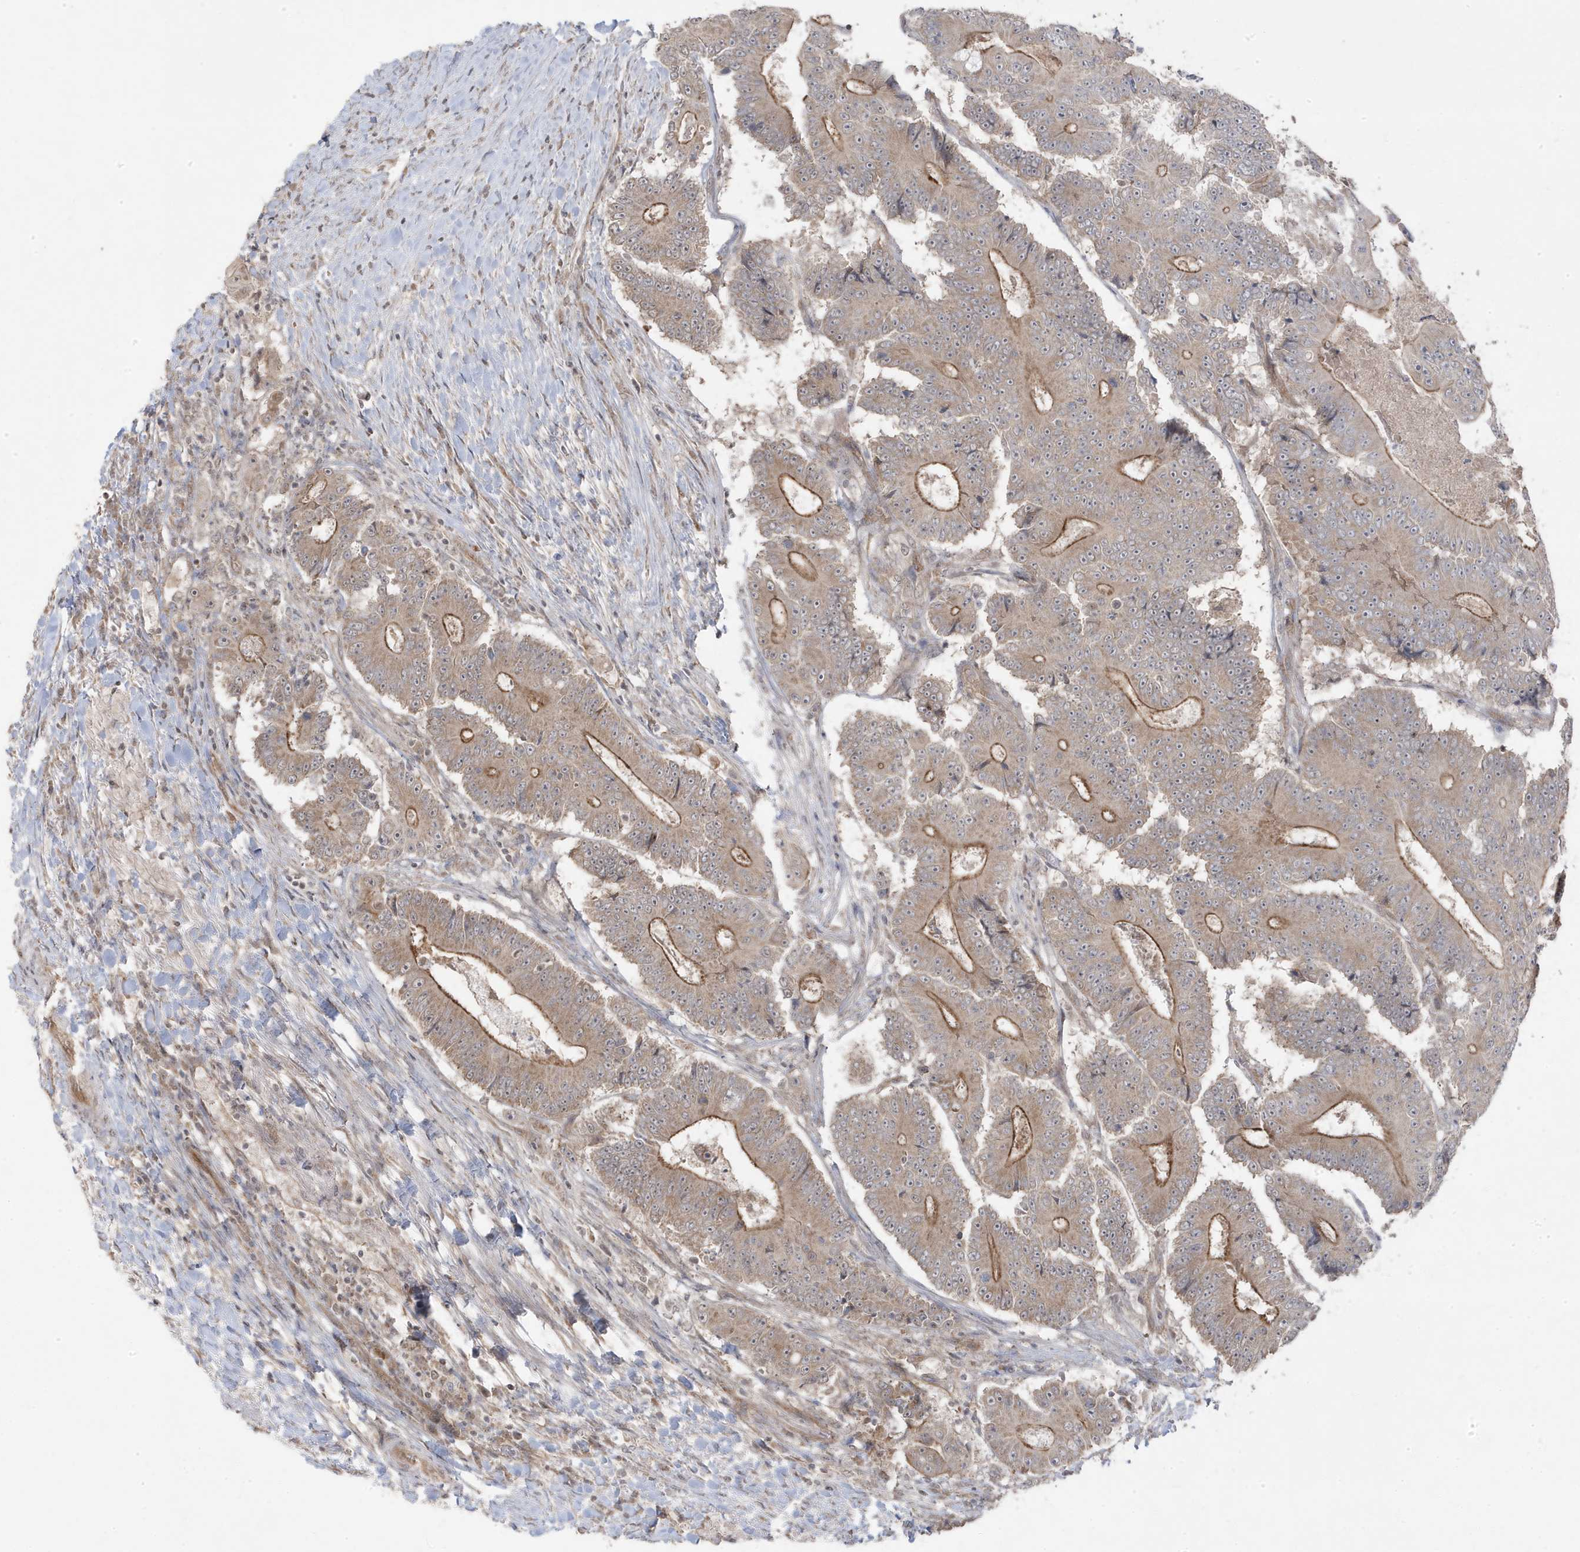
{"staining": {"intensity": "moderate", "quantity": ">75%", "location": "cytoplasmic/membranous"}, "tissue": "colorectal cancer", "cell_type": "Tumor cells", "image_type": "cancer", "snomed": [{"axis": "morphology", "description": "Adenocarcinoma, NOS"}, {"axis": "topography", "description": "Colon"}], "caption": "IHC of colorectal cancer (adenocarcinoma) reveals medium levels of moderate cytoplasmic/membranous expression in approximately >75% of tumor cells.", "gene": "DNAJC12", "patient": {"sex": "male", "age": 83}}